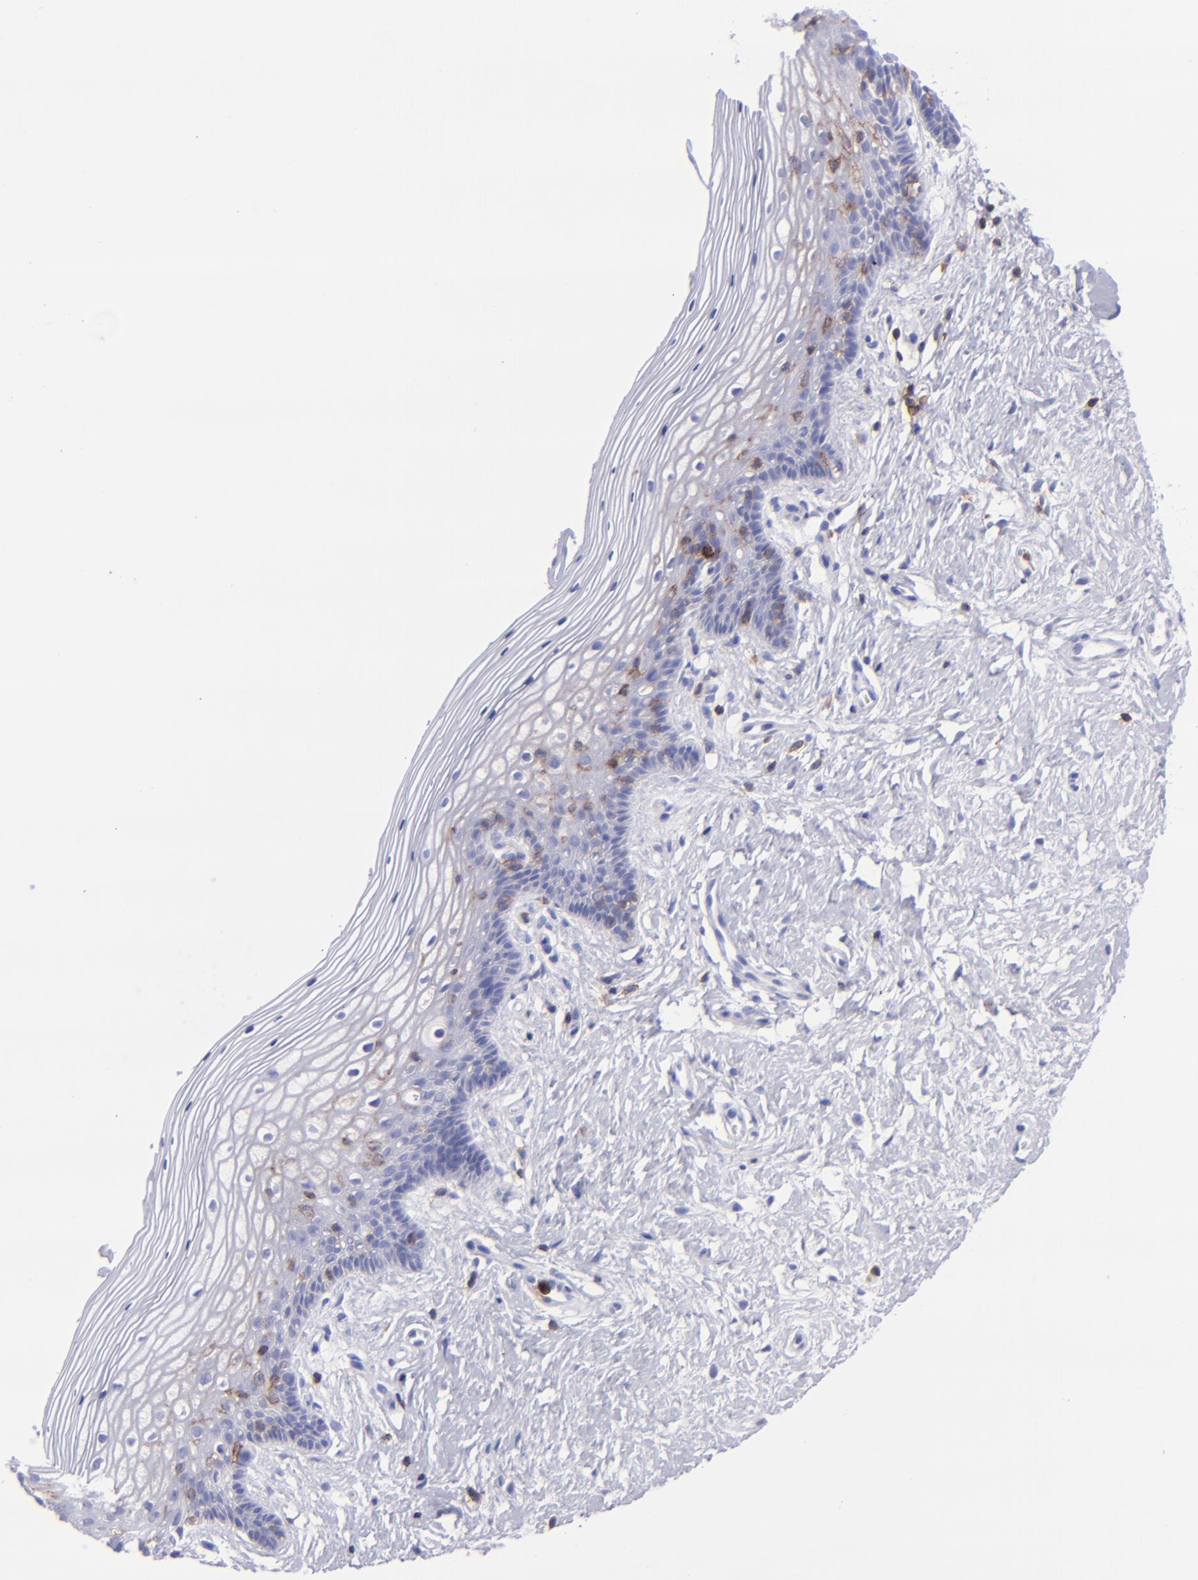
{"staining": {"intensity": "weak", "quantity": "<25%", "location": "cytoplasmic/membranous"}, "tissue": "vagina", "cell_type": "Squamous epithelial cells", "image_type": "normal", "snomed": [{"axis": "morphology", "description": "Normal tissue, NOS"}, {"axis": "topography", "description": "Vagina"}], "caption": "Squamous epithelial cells show no significant staining in normal vagina.", "gene": "ICAM3", "patient": {"sex": "female", "age": 46}}